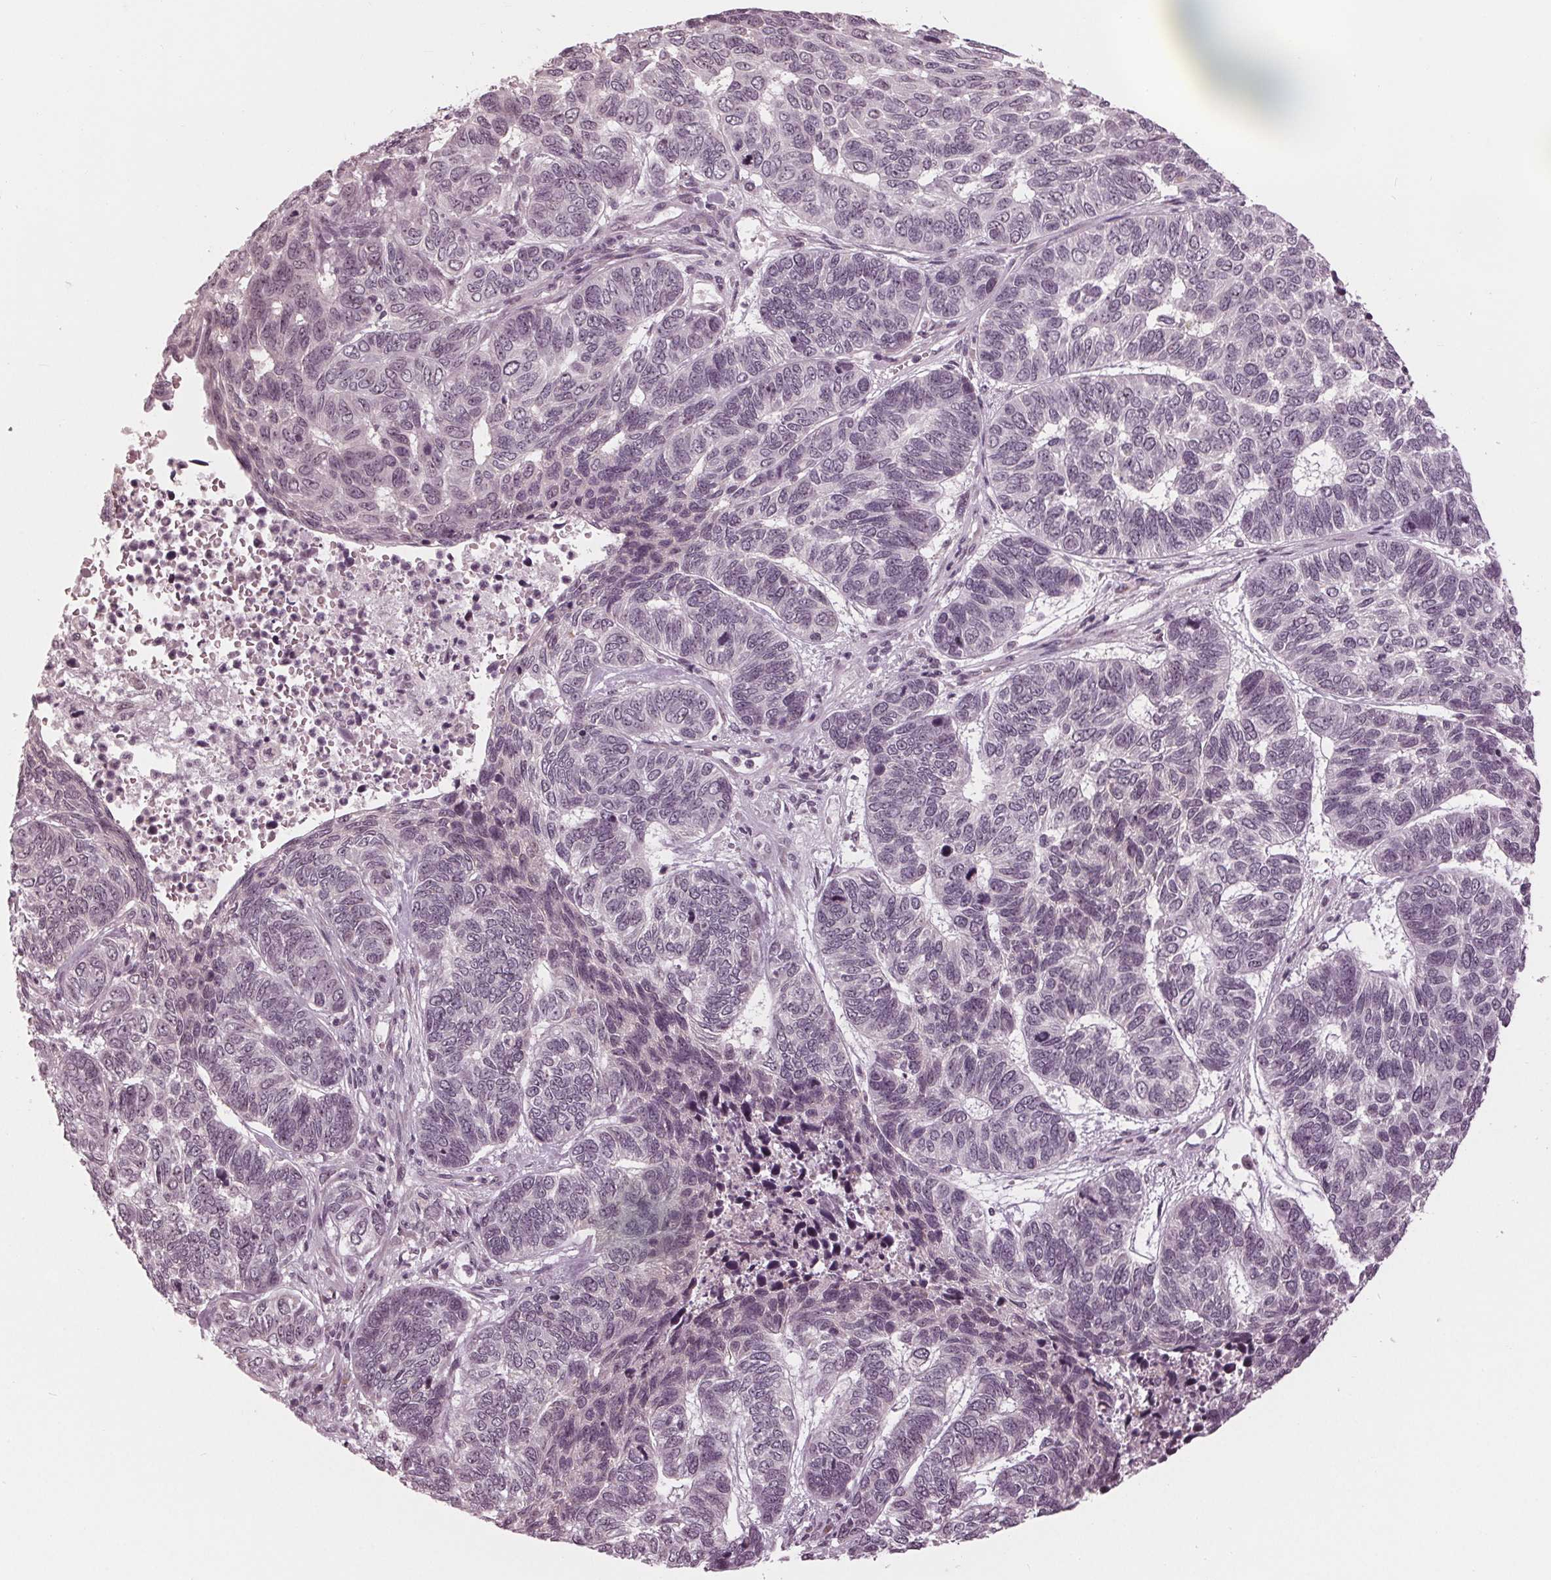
{"staining": {"intensity": "negative", "quantity": "none", "location": "none"}, "tissue": "skin cancer", "cell_type": "Tumor cells", "image_type": "cancer", "snomed": [{"axis": "morphology", "description": "Basal cell carcinoma"}, {"axis": "topography", "description": "Skin"}], "caption": "A high-resolution image shows IHC staining of skin cancer (basal cell carcinoma), which shows no significant expression in tumor cells.", "gene": "SLX4", "patient": {"sex": "female", "age": 65}}